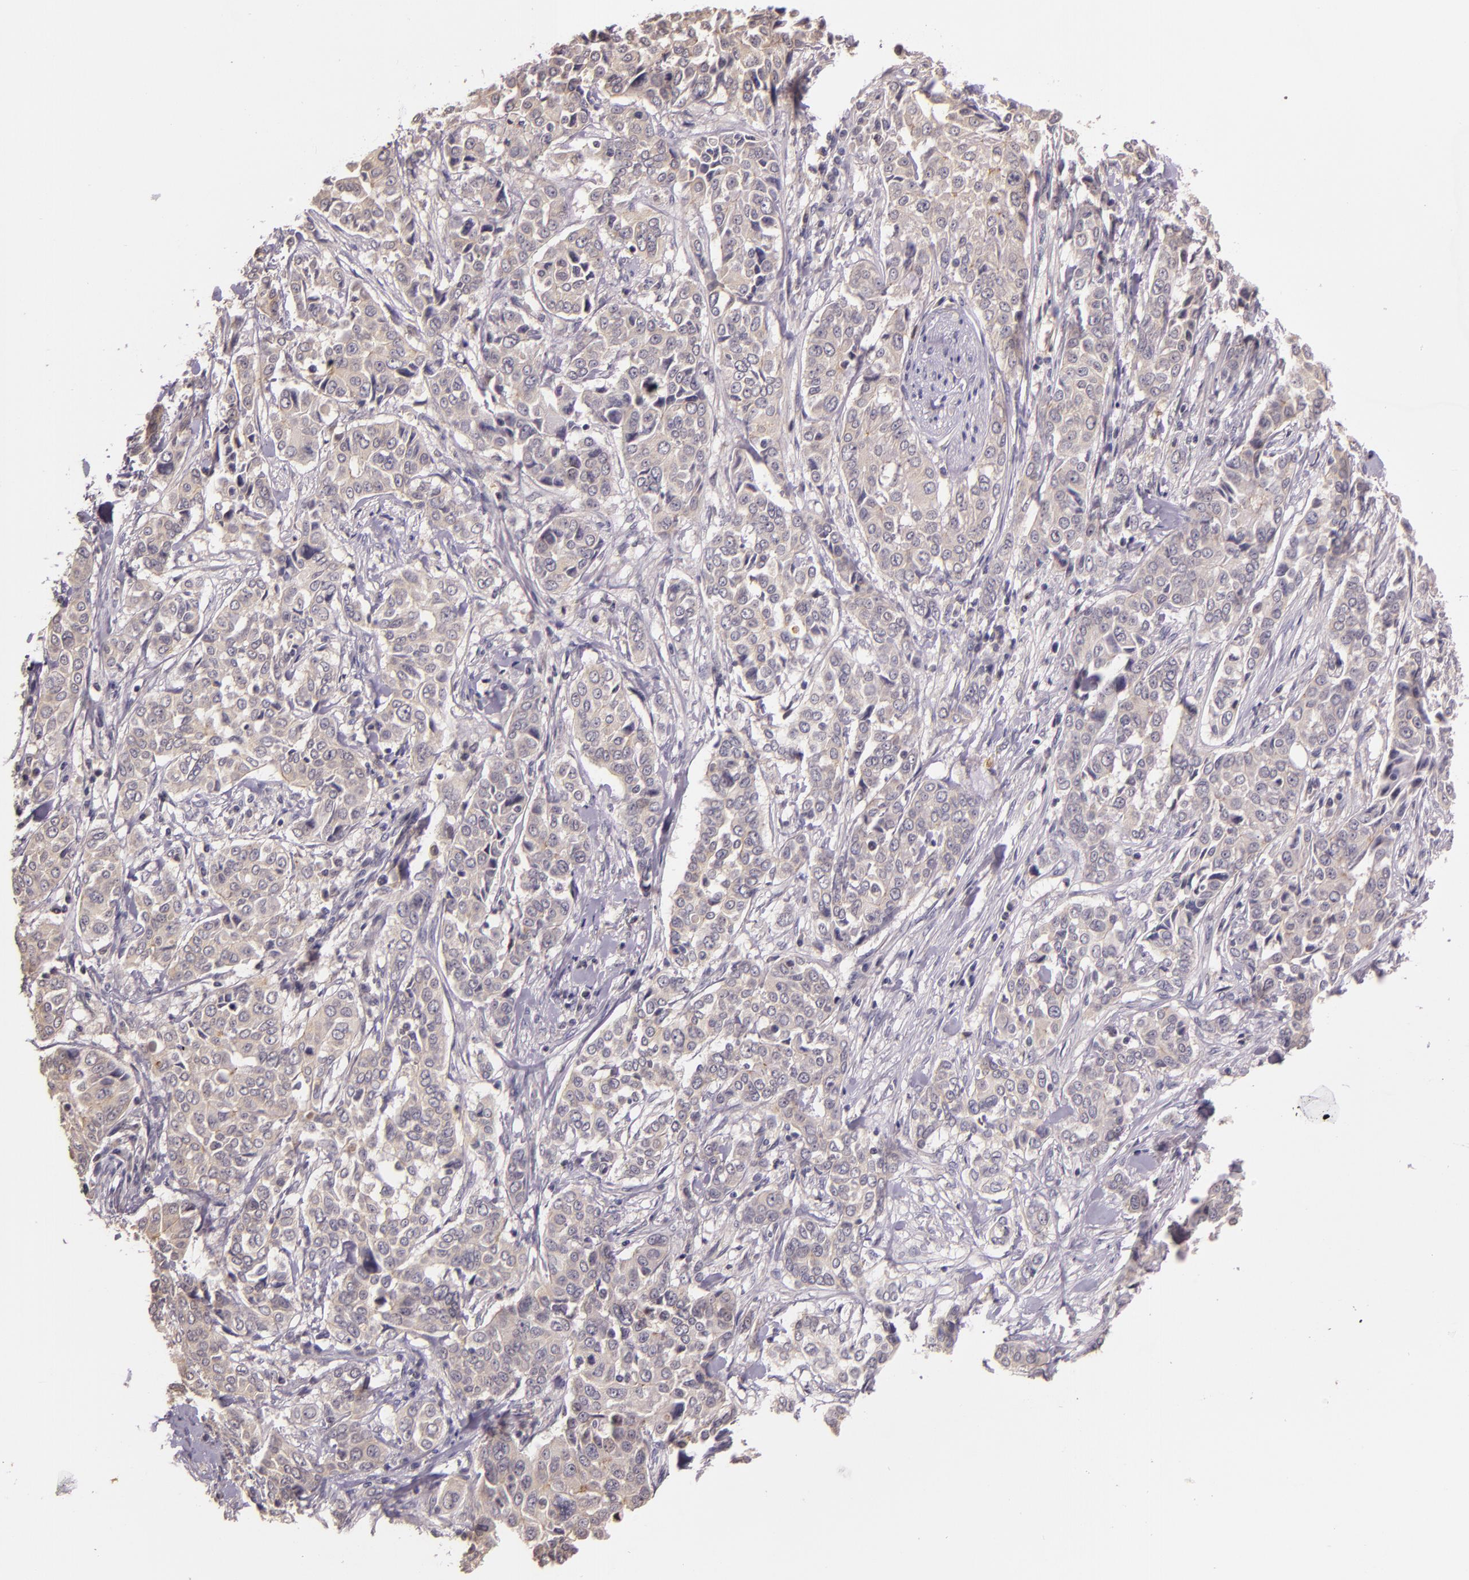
{"staining": {"intensity": "weak", "quantity": "25%-75%", "location": "cytoplasmic/membranous"}, "tissue": "pancreatic cancer", "cell_type": "Tumor cells", "image_type": "cancer", "snomed": [{"axis": "morphology", "description": "Adenocarcinoma, NOS"}, {"axis": "topography", "description": "Pancreas"}], "caption": "A micrograph showing weak cytoplasmic/membranous positivity in approximately 25%-75% of tumor cells in adenocarcinoma (pancreatic), as visualized by brown immunohistochemical staining.", "gene": "ARMH4", "patient": {"sex": "female", "age": 52}}